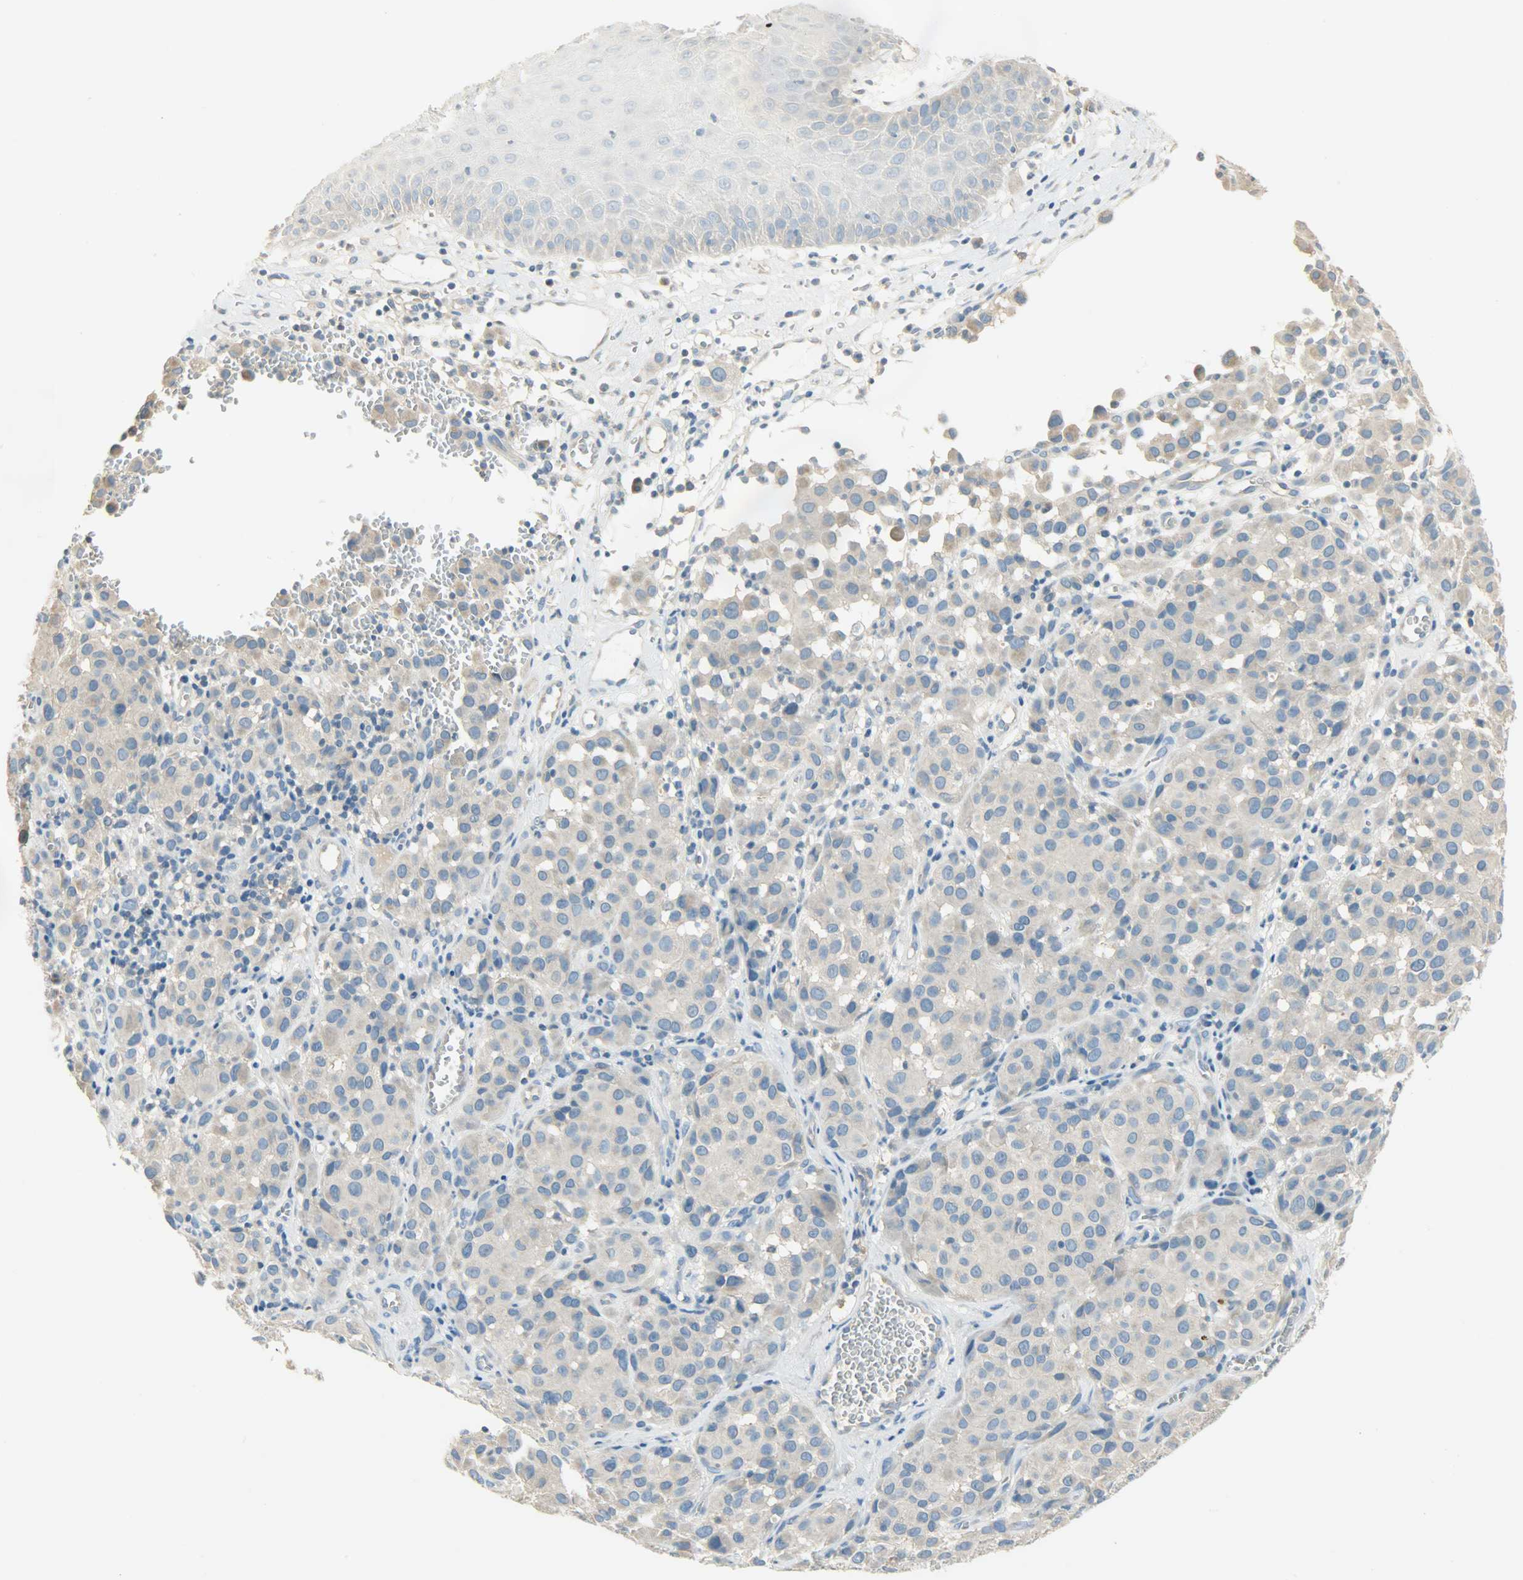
{"staining": {"intensity": "weak", "quantity": "25%-75%", "location": "cytoplasmic/membranous"}, "tissue": "melanoma", "cell_type": "Tumor cells", "image_type": "cancer", "snomed": [{"axis": "morphology", "description": "Malignant melanoma, NOS"}, {"axis": "topography", "description": "Skin"}], "caption": "Melanoma stained with a brown dye demonstrates weak cytoplasmic/membranous positive positivity in approximately 25%-75% of tumor cells.", "gene": "DSG2", "patient": {"sex": "female", "age": 21}}